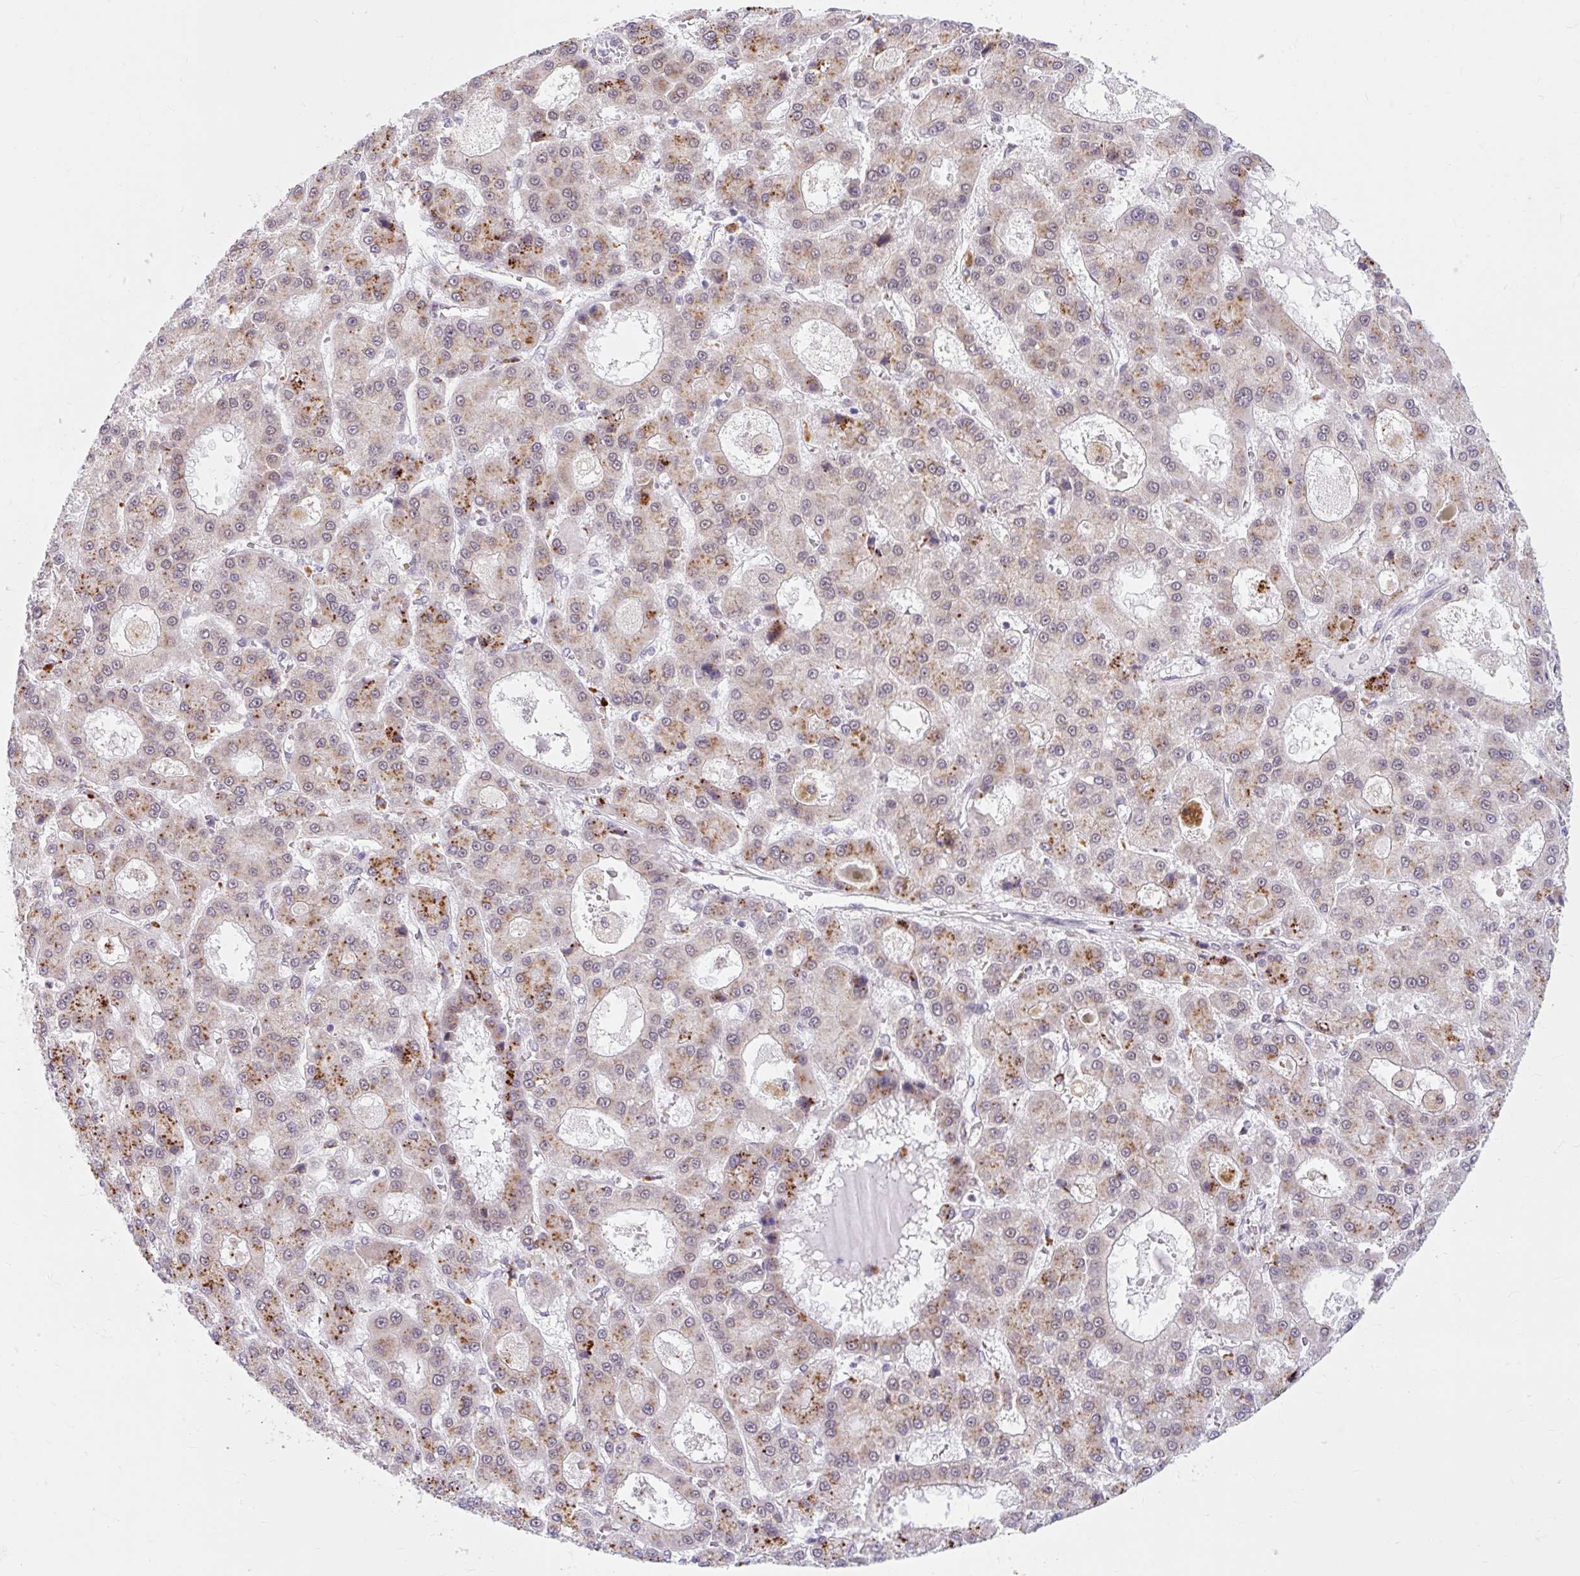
{"staining": {"intensity": "moderate", "quantity": ">75%", "location": "cytoplasmic/membranous"}, "tissue": "liver cancer", "cell_type": "Tumor cells", "image_type": "cancer", "snomed": [{"axis": "morphology", "description": "Carcinoma, Hepatocellular, NOS"}, {"axis": "topography", "description": "Liver"}], "caption": "Protein expression analysis of human liver hepatocellular carcinoma reveals moderate cytoplasmic/membranous positivity in approximately >75% of tumor cells.", "gene": "SRSF10", "patient": {"sex": "male", "age": 70}}